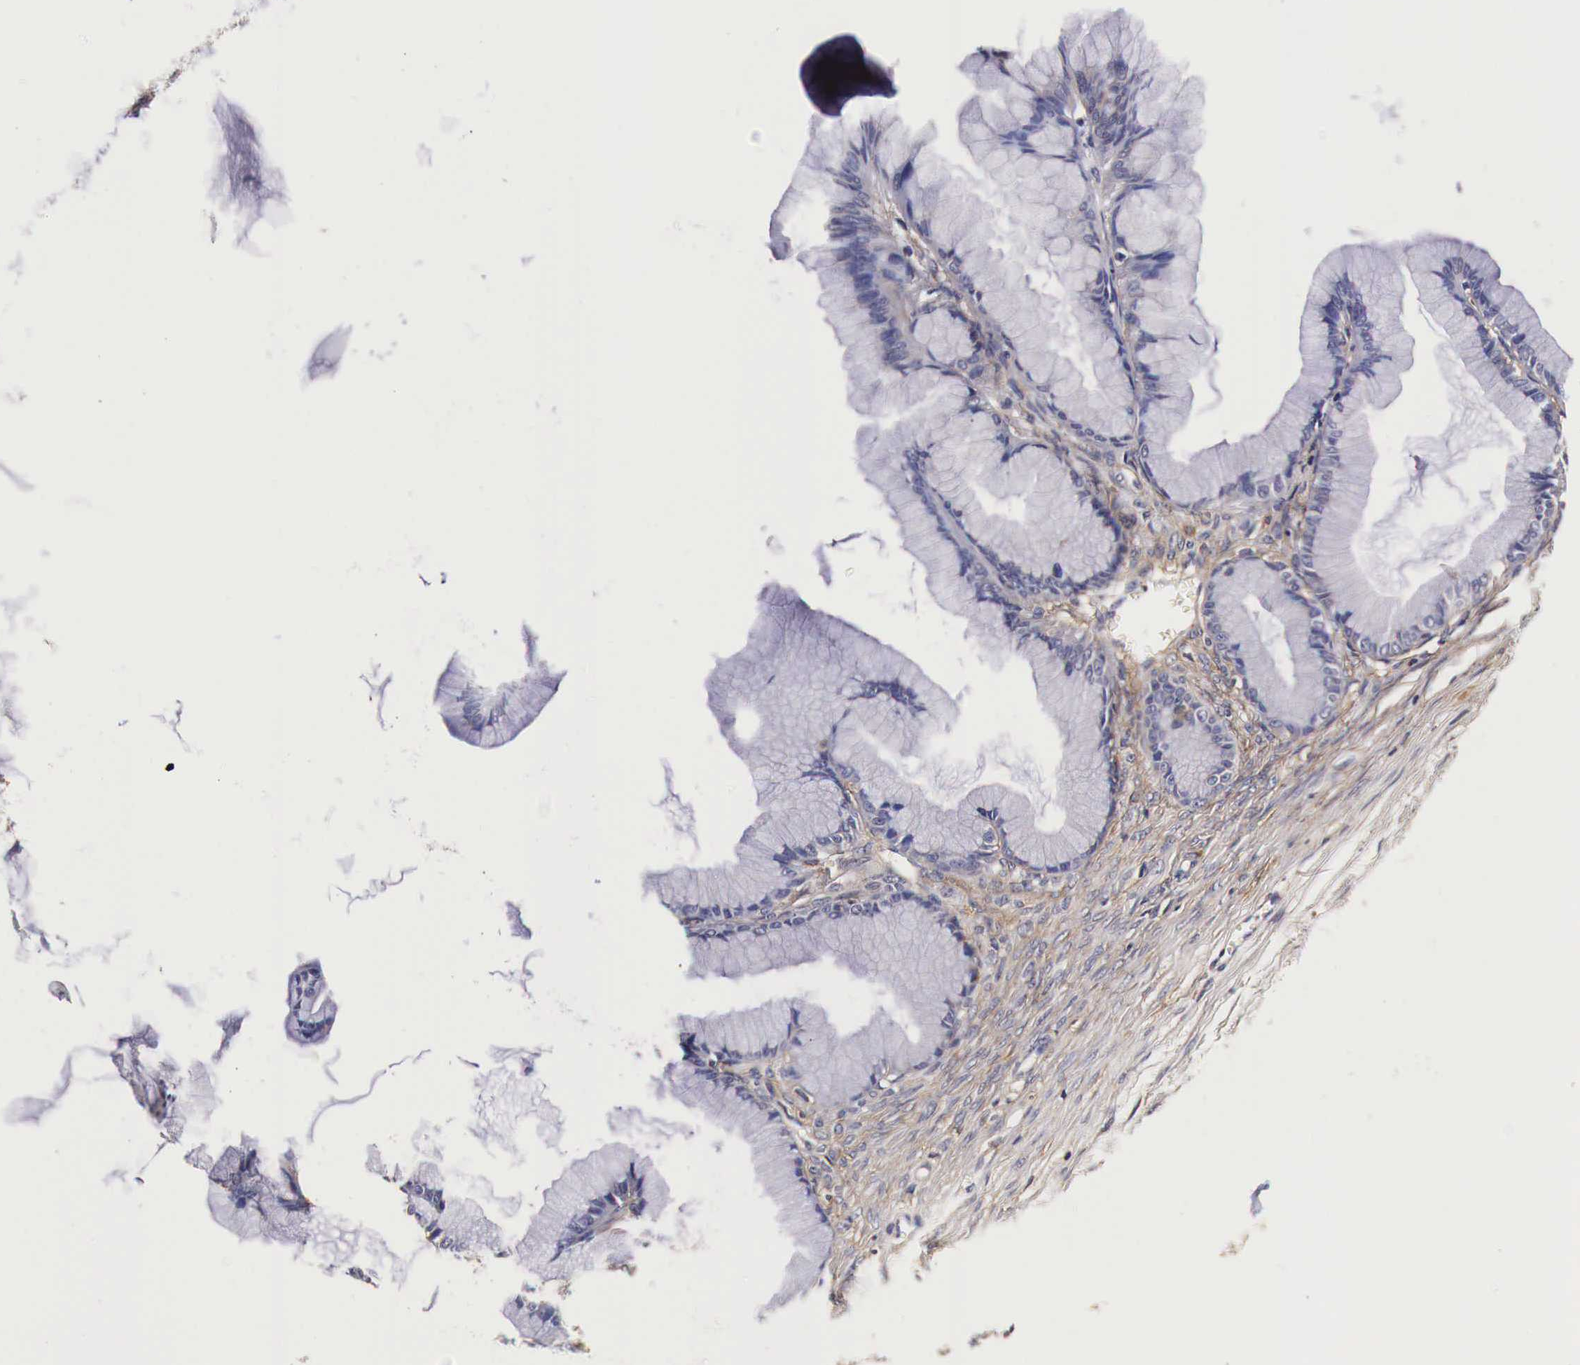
{"staining": {"intensity": "negative", "quantity": "none", "location": "none"}, "tissue": "ovarian cancer", "cell_type": "Tumor cells", "image_type": "cancer", "snomed": [{"axis": "morphology", "description": "Cystadenocarcinoma, mucinous, NOS"}, {"axis": "topography", "description": "Ovary"}], "caption": "Ovarian mucinous cystadenocarcinoma was stained to show a protein in brown. There is no significant positivity in tumor cells.", "gene": "RP2", "patient": {"sex": "female", "age": 41}}